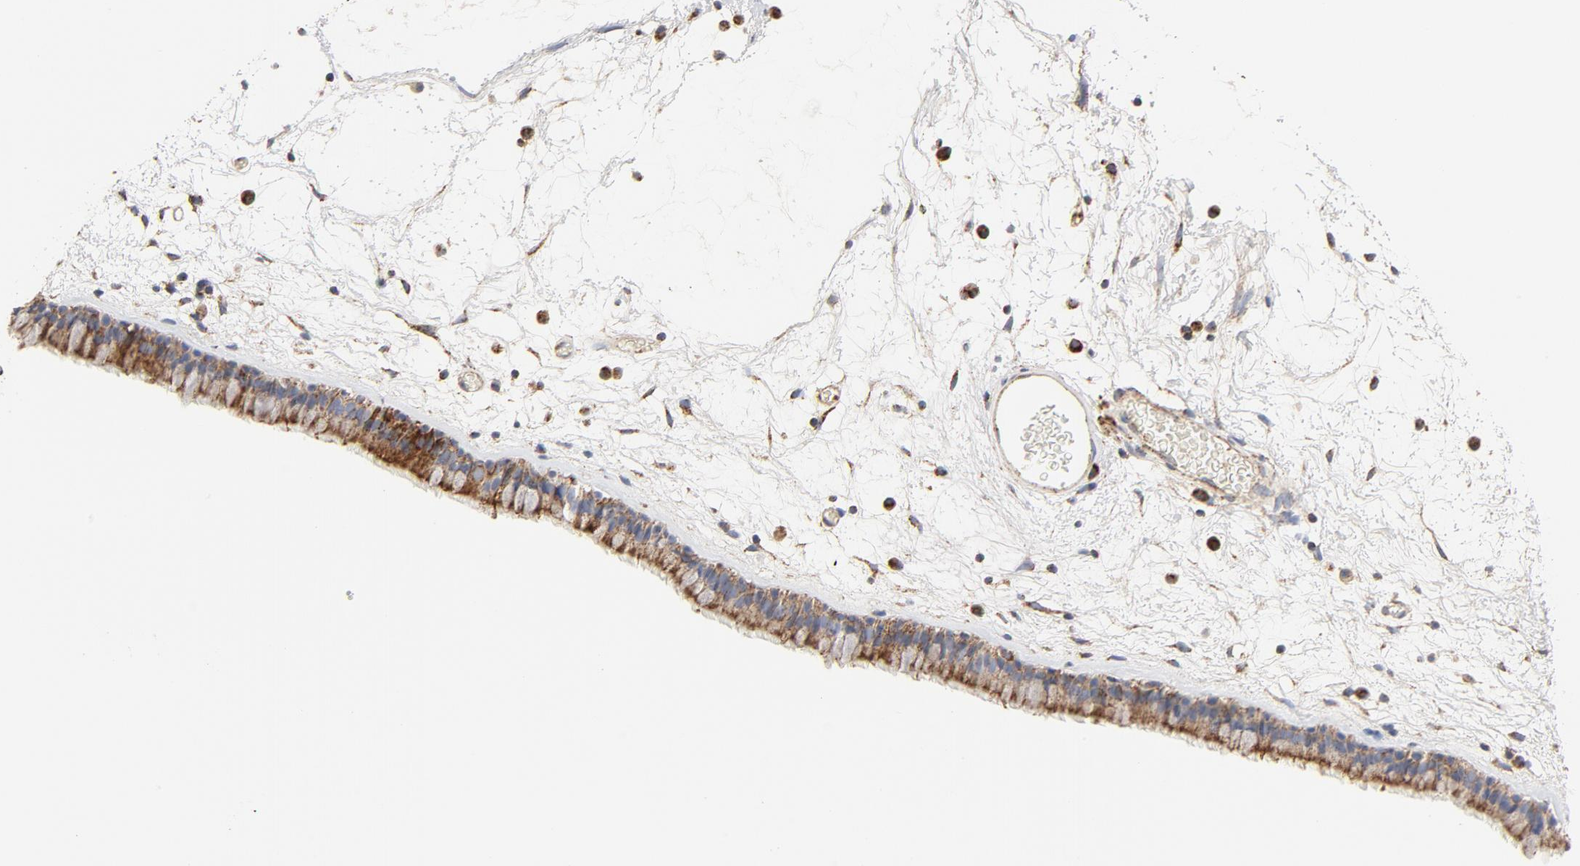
{"staining": {"intensity": "moderate", "quantity": ">75%", "location": "cytoplasmic/membranous"}, "tissue": "nasopharynx", "cell_type": "Respiratory epithelial cells", "image_type": "normal", "snomed": [{"axis": "morphology", "description": "Normal tissue, NOS"}, {"axis": "morphology", "description": "Inflammation, NOS"}, {"axis": "topography", "description": "Nasopharynx"}], "caption": "Immunohistochemistry (IHC) of normal nasopharynx exhibits medium levels of moderate cytoplasmic/membranous expression in approximately >75% of respiratory epithelial cells.", "gene": "PCNX4", "patient": {"sex": "male", "age": 48}}